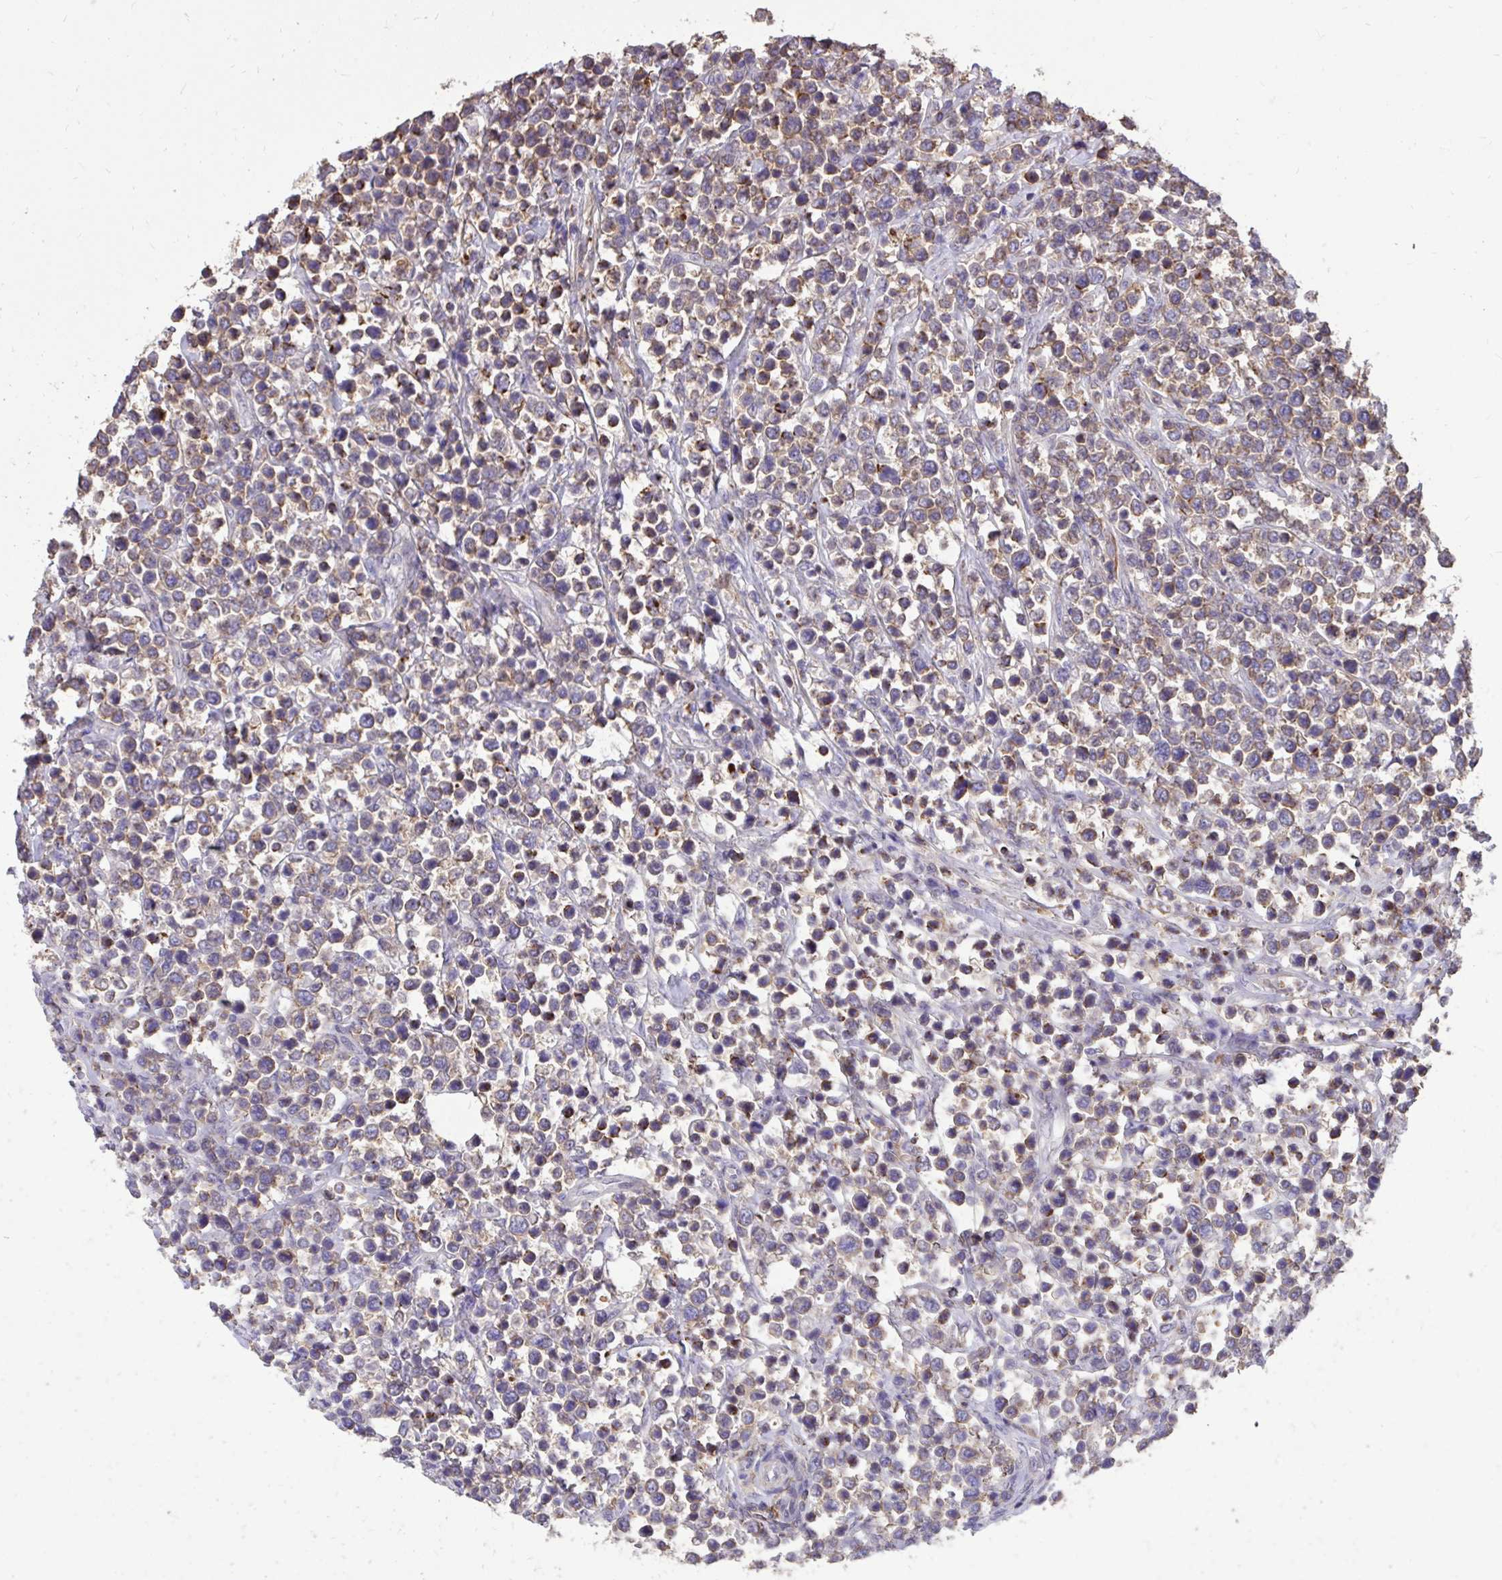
{"staining": {"intensity": "weak", "quantity": "25%-75%", "location": "cytoplasmic/membranous"}, "tissue": "lymphoma", "cell_type": "Tumor cells", "image_type": "cancer", "snomed": [{"axis": "morphology", "description": "Malignant lymphoma, non-Hodgkin's type, High grade"}, {"axis": "topography", "description": "Soft tissue"}], "caption": "Immunohistochemical staining of malignant lymphoma, non-Hodgkin's type (high-grade) exhibits weak cytoplasmic/membranous protein positivity in about 25%-75% of tumor cells.", "gene": "IGFL2", "patient": {"sex": "female", "age": 56}}